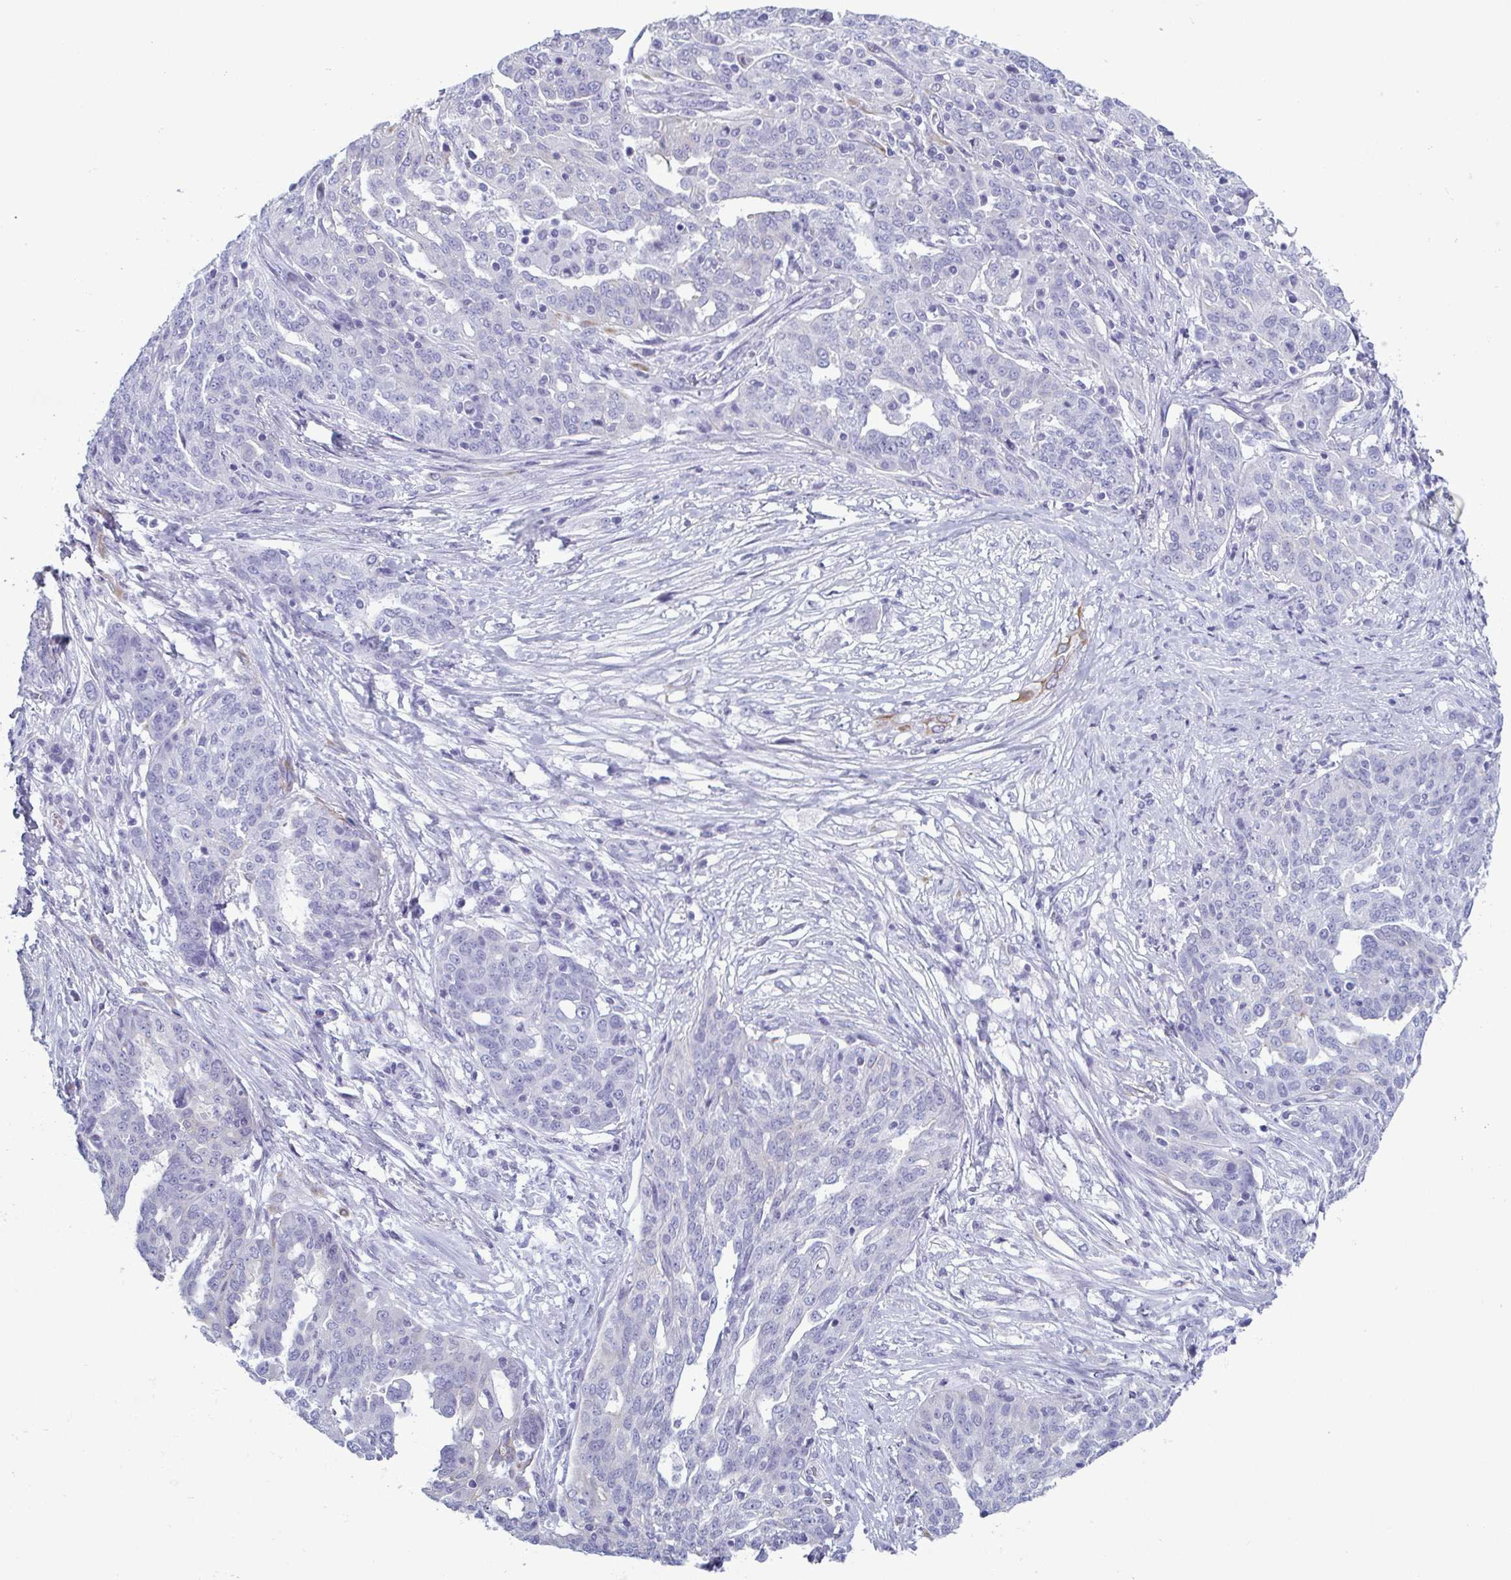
{"staining": {"intensity": "negative", "quantity": "none", "location": "none"}, "tissue": "ovarian cancer", "cell_type": "Tumor cells", "image_type": "cancer", "snomed": [{"axis": "morphology", "description": "Cystadenocarcinoma, serous, NOS"}, {"axis": "topography", "description": "Ovary"}], "caption": "IHC histopathology image of human ovarian cancer stained for a protein (brown), which reveals no positivity in tumor cells. (DAB (3,3'-diaminobenzidine) immunohistochemistry visualized using brightfield microscopy, high magnification).", "gene": "KRT10", "patient": {"sex": "female", "age": 67}}